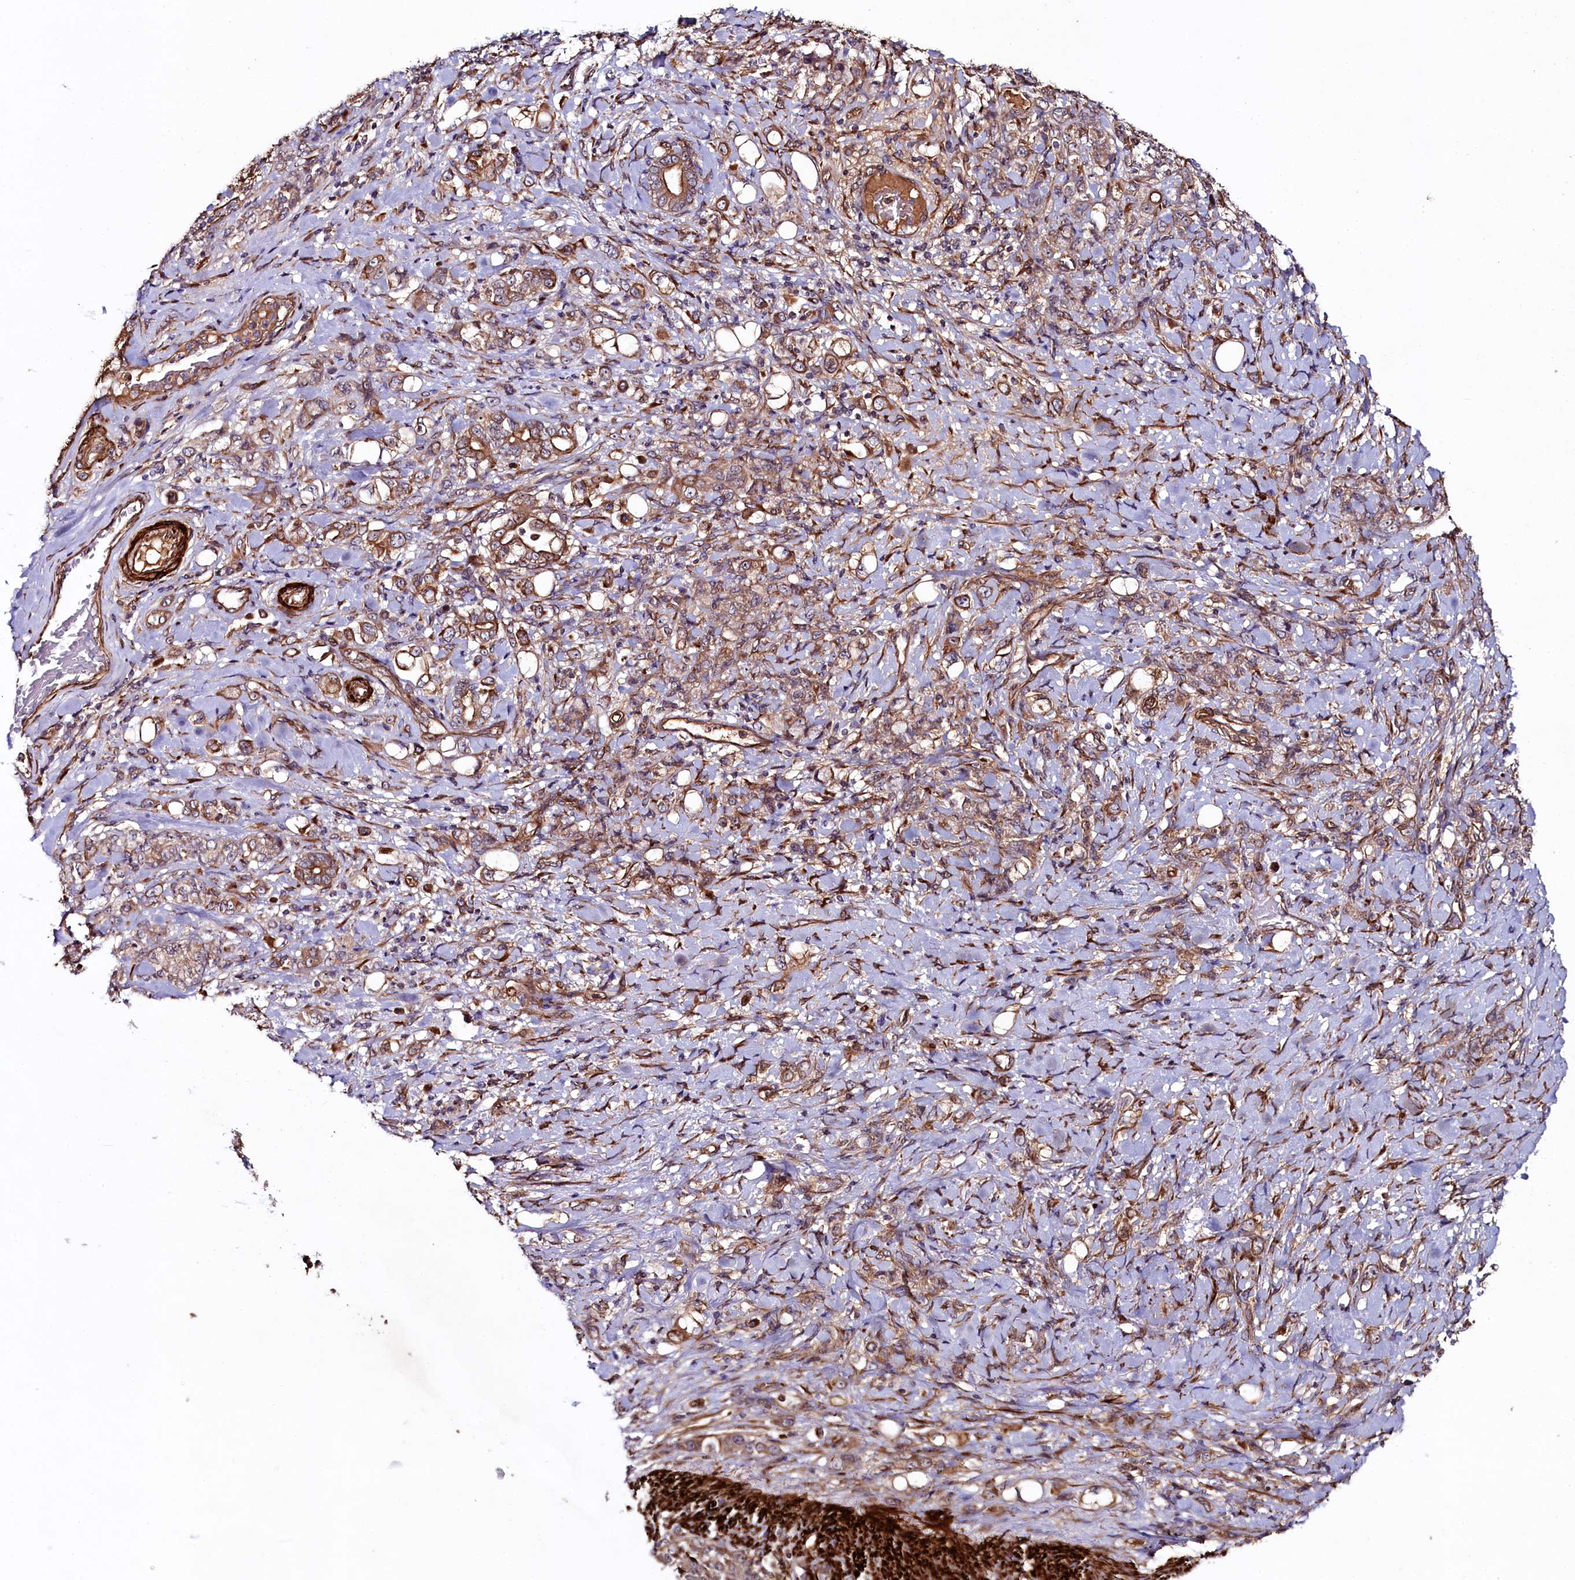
{"staining": {"intensity": "moderate", "quantity": "25%-75%", "location": "cytoplasmic/membranous"}, "tissue": "stomach cancer", "cell_type": "Tumor cells", "image_type": "cancer", "snomed": [{"axis": "morphology", "description": "Adenocarcinoma, NOS"}, {"axis": "topography", "description": "Stomach"}], "caption": "Human stomach adenocarcinoma stained with a protein marker exhibits moderate staining in tumor cells.", "gene": "CCDC102A", "patient": {"sex": "female", "age": 79}}